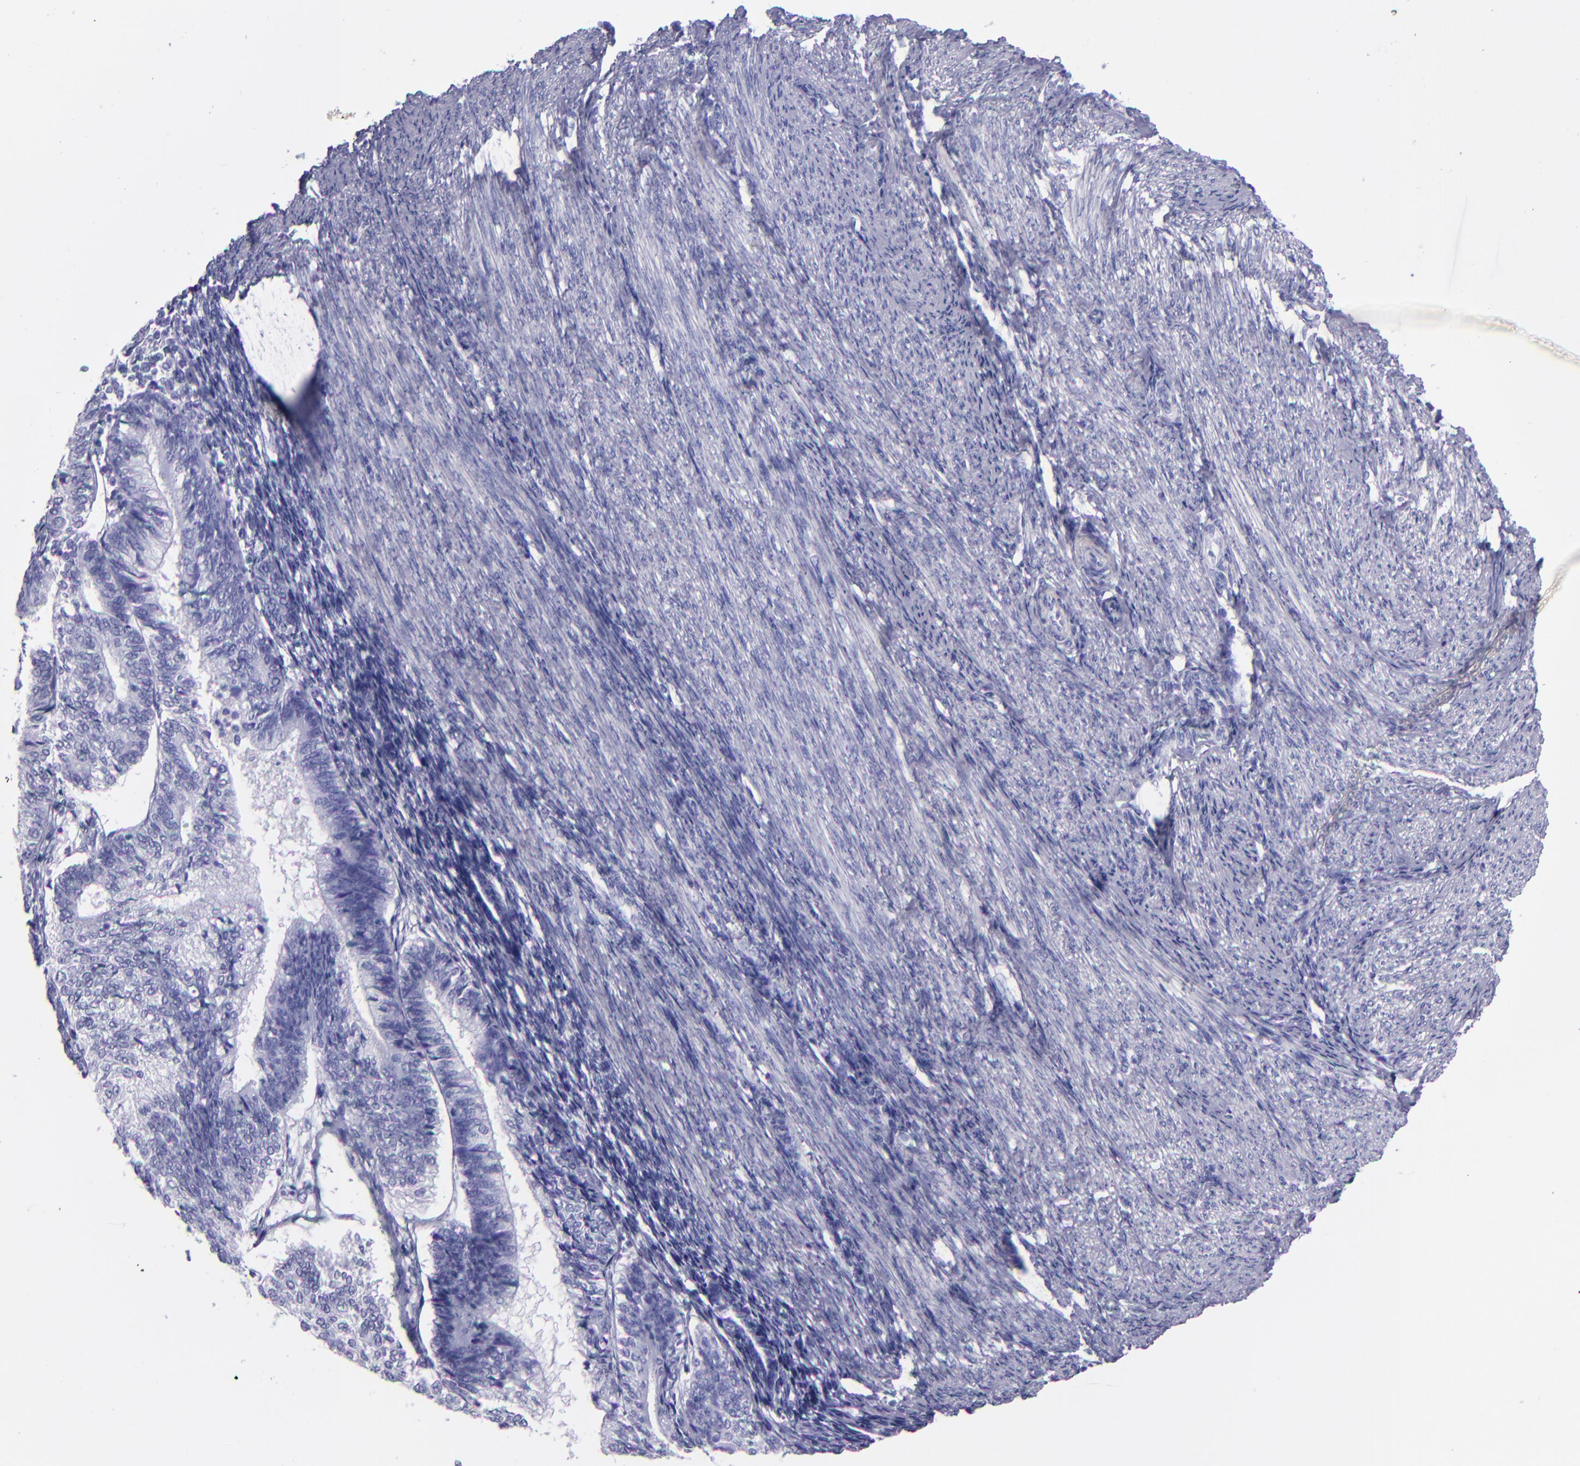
{"staining": {"intensity": "negative", "quantity": "none", "location": "none"}, "tissue": "endometrial cancer", "cell_type": "Tumor cells", "image_type": "cancer", "snomed": [{"axis": "morphology", "description": "Adenocarcinoma, NOS"}, {"axis": "topography", "description": "Endometrium"}], "caption": "High magnification brightfield microscopy of adenocarcinoma (endometrial) stained with DAB (brown) and counterstained with hematoxylin (blue): tumor cells show no significant positivity.", "gene": "SFTPA2", "patient": {"sex": "female", "age": 55}}